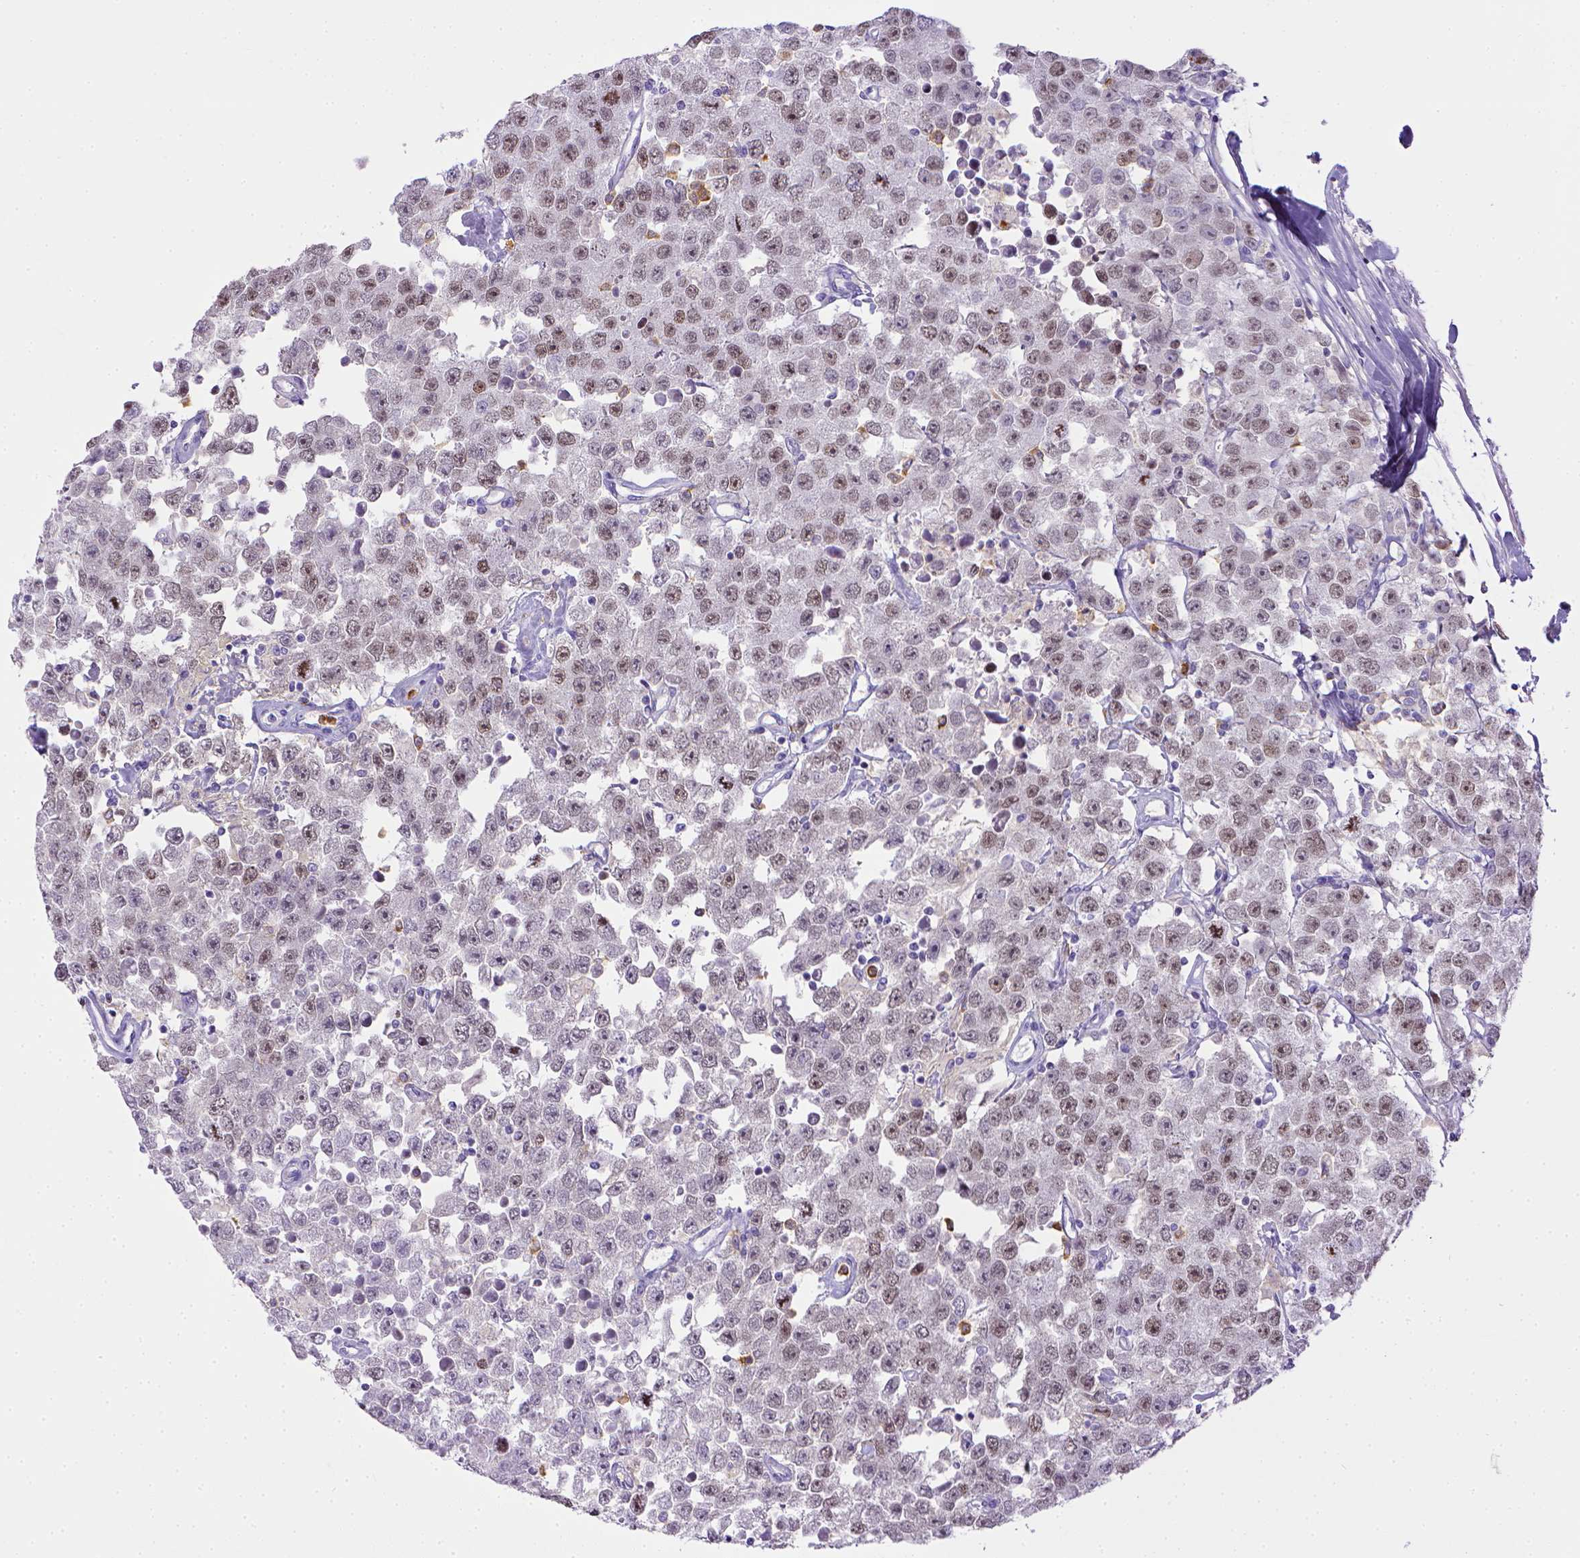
{"staining": {"intensity": "weak", "quantity": "25%-75%", "location": "nuclear"}, "tissue": "testis cancer", "cell_type": "Tumor cells", "image_type": "cancer", "snomed": [{"axis": "morphology", "description": "Seminoma, NOS"}, {"axis": "topography", "description": "Testis"}], "caption": "Protein expression analysis of testis cancer demonstrates weak nuclear staining in about 25%-75% of tumor cells.", "gene": "ITGAM", "patient": {"sex": "male", "age": 52}}